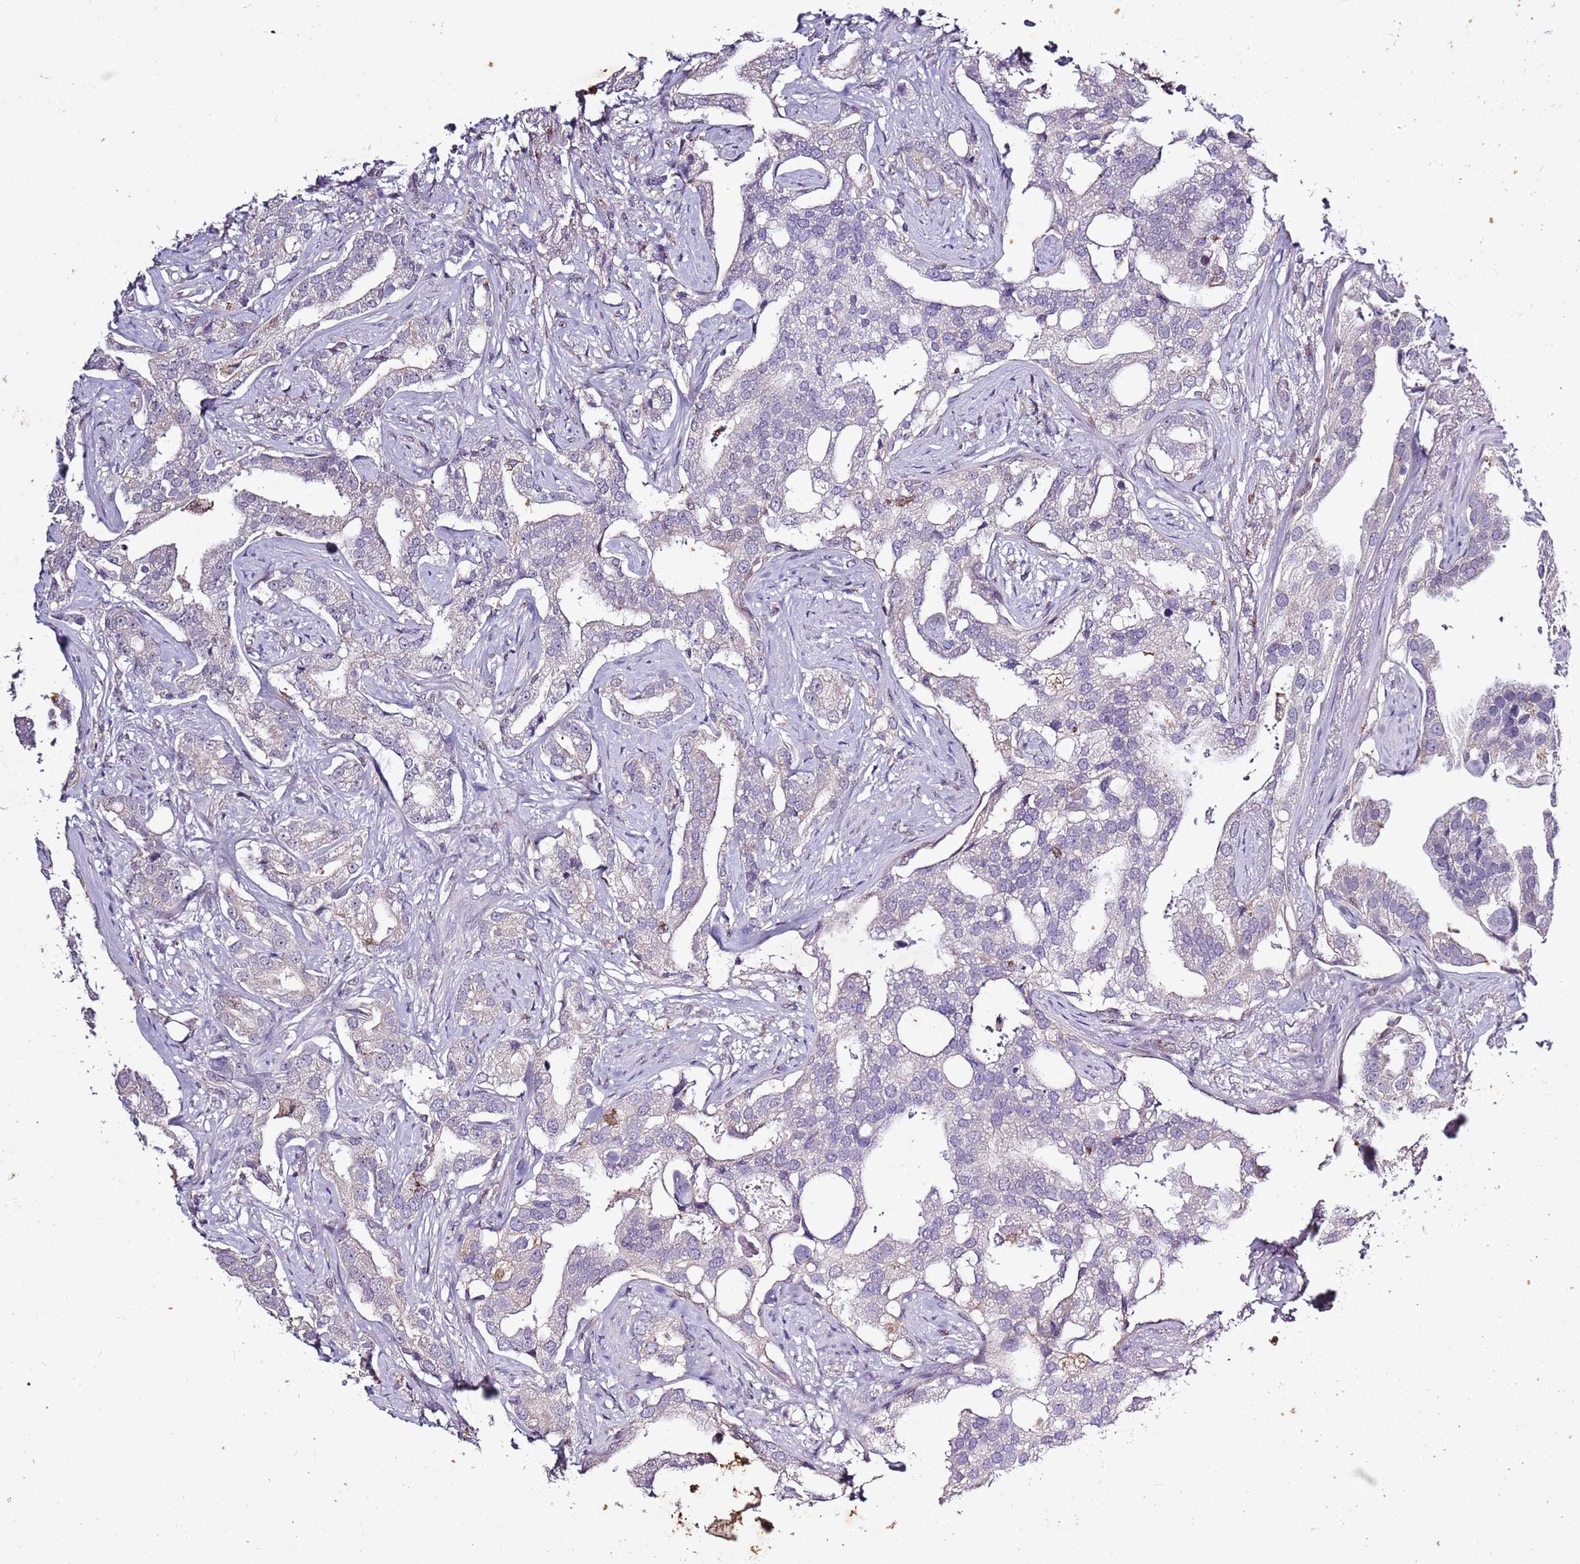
{"staining": {"intensity": "weak", "quantity": "<25%", "location": "cytoplasmic/membranous"}, "tissue": "prostate cancer", "cell_type": "Tumor cells", "image_type": "cancer", "snomed": [{"axis": "morphology", "description": "Adenocarcinoma, High grade"}, {"axis": "topography", "description": "Prostate"}], "caption": "The photomicrograph displays no significant expression in tumor cells of prostate cancer.", "gene": "CAPN9", "patient": {"sex": "male", "age": 67}}